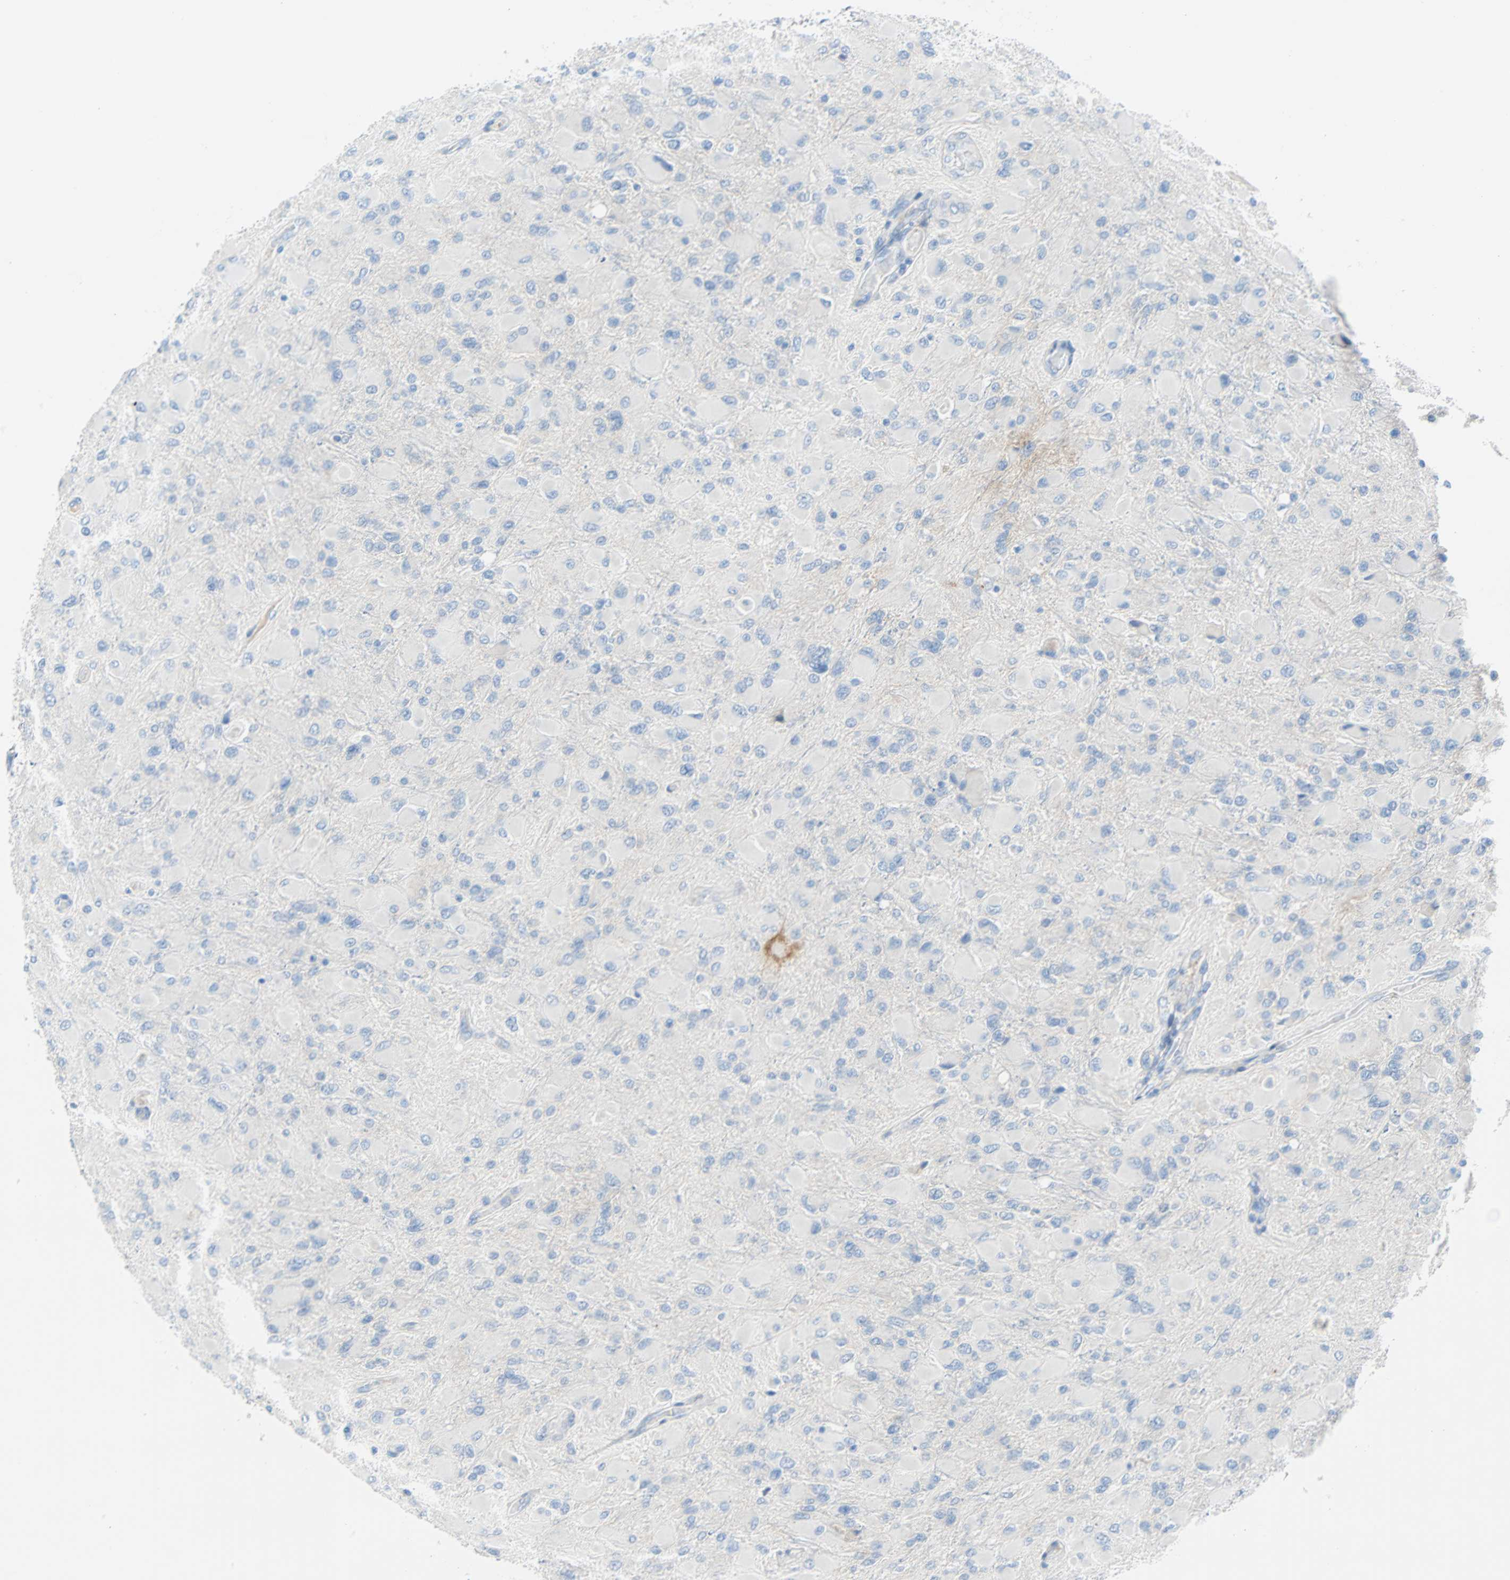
{"staining": {"intensity": "negative", "quantity": "none", "location": "none"}, "tissue": "glioma", "cell_type": "Tumor cells", "image_type": "cancer", "snomed": [{"axis": "morphology", "description": "Glioma, malignant, High grade"}, {"axis": "topography", "description": "Cerebral cortex"}], "caption": "Immunohistochemistry (IHC) of human glioma demonstrates no positivity in tumor cells. The staining was performed using DAB to visualize the protein expression in brown, while the nuclei were stained in blue with hematoxylin (Magnification: 20x).", "gene": "PDPN", "patient": {"sex": "female", "age": 36}}